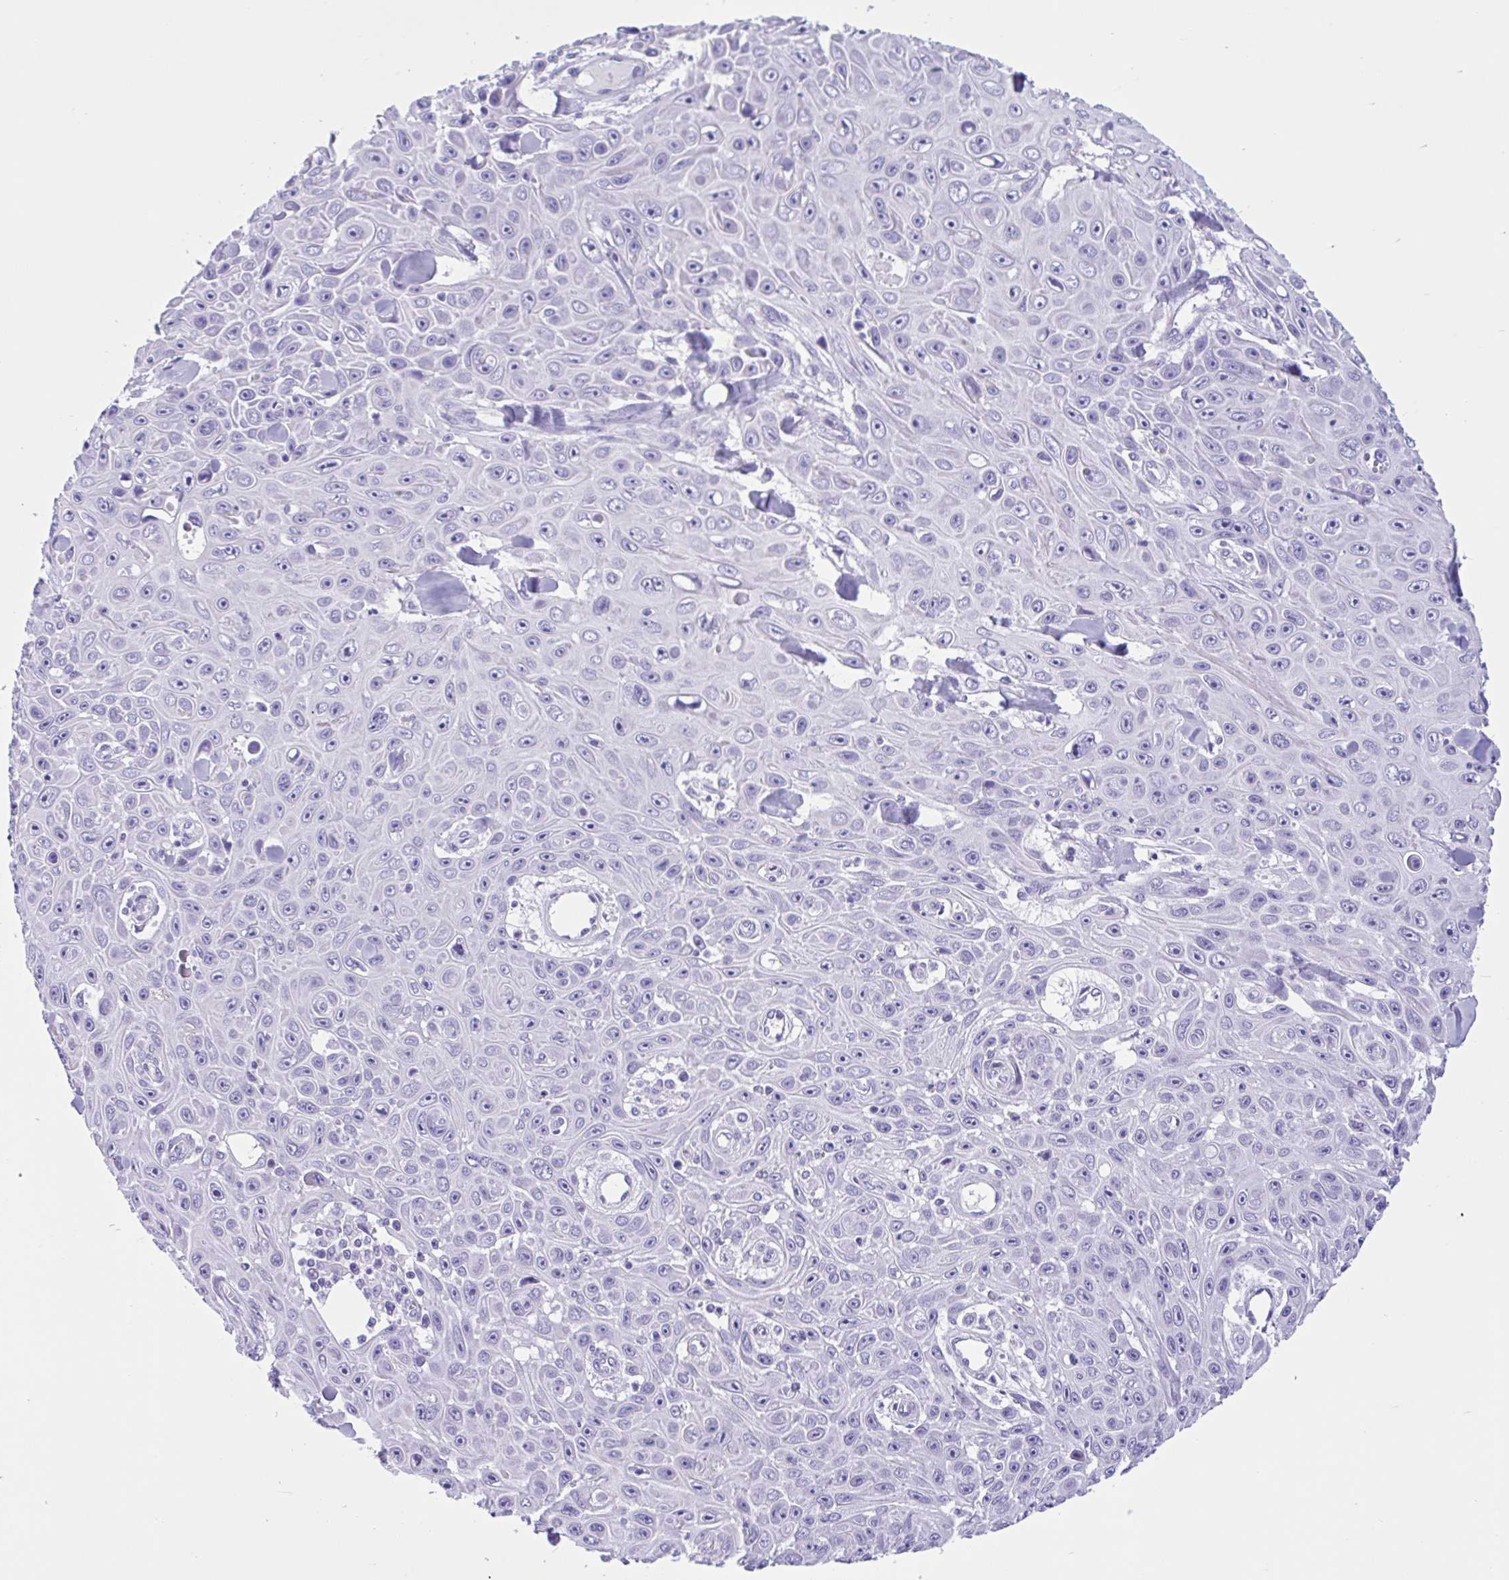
{"staining": {"intensity": "negative", "quantity": "none", "location": "none"}, "tissue": "skin cancer", "cell_type": "Tumor cells", "image_type": "cancer", "snomed": [{"axis": "morphology", "description": "Squamous cell carcinoma, NOS"}, {"axis": "topography", "description": "Skin"}], "caption": "There is no significant staining in tumor cells of skin cancer (squamous cell carcinoma). The staining is performed using DAB (3,3'-diaminobenzidine) brown chromogen with nuclei counter-stained in using hematoxylin.", "gene": "IAPP", "patient": {"sex": "male", "age": 82}}